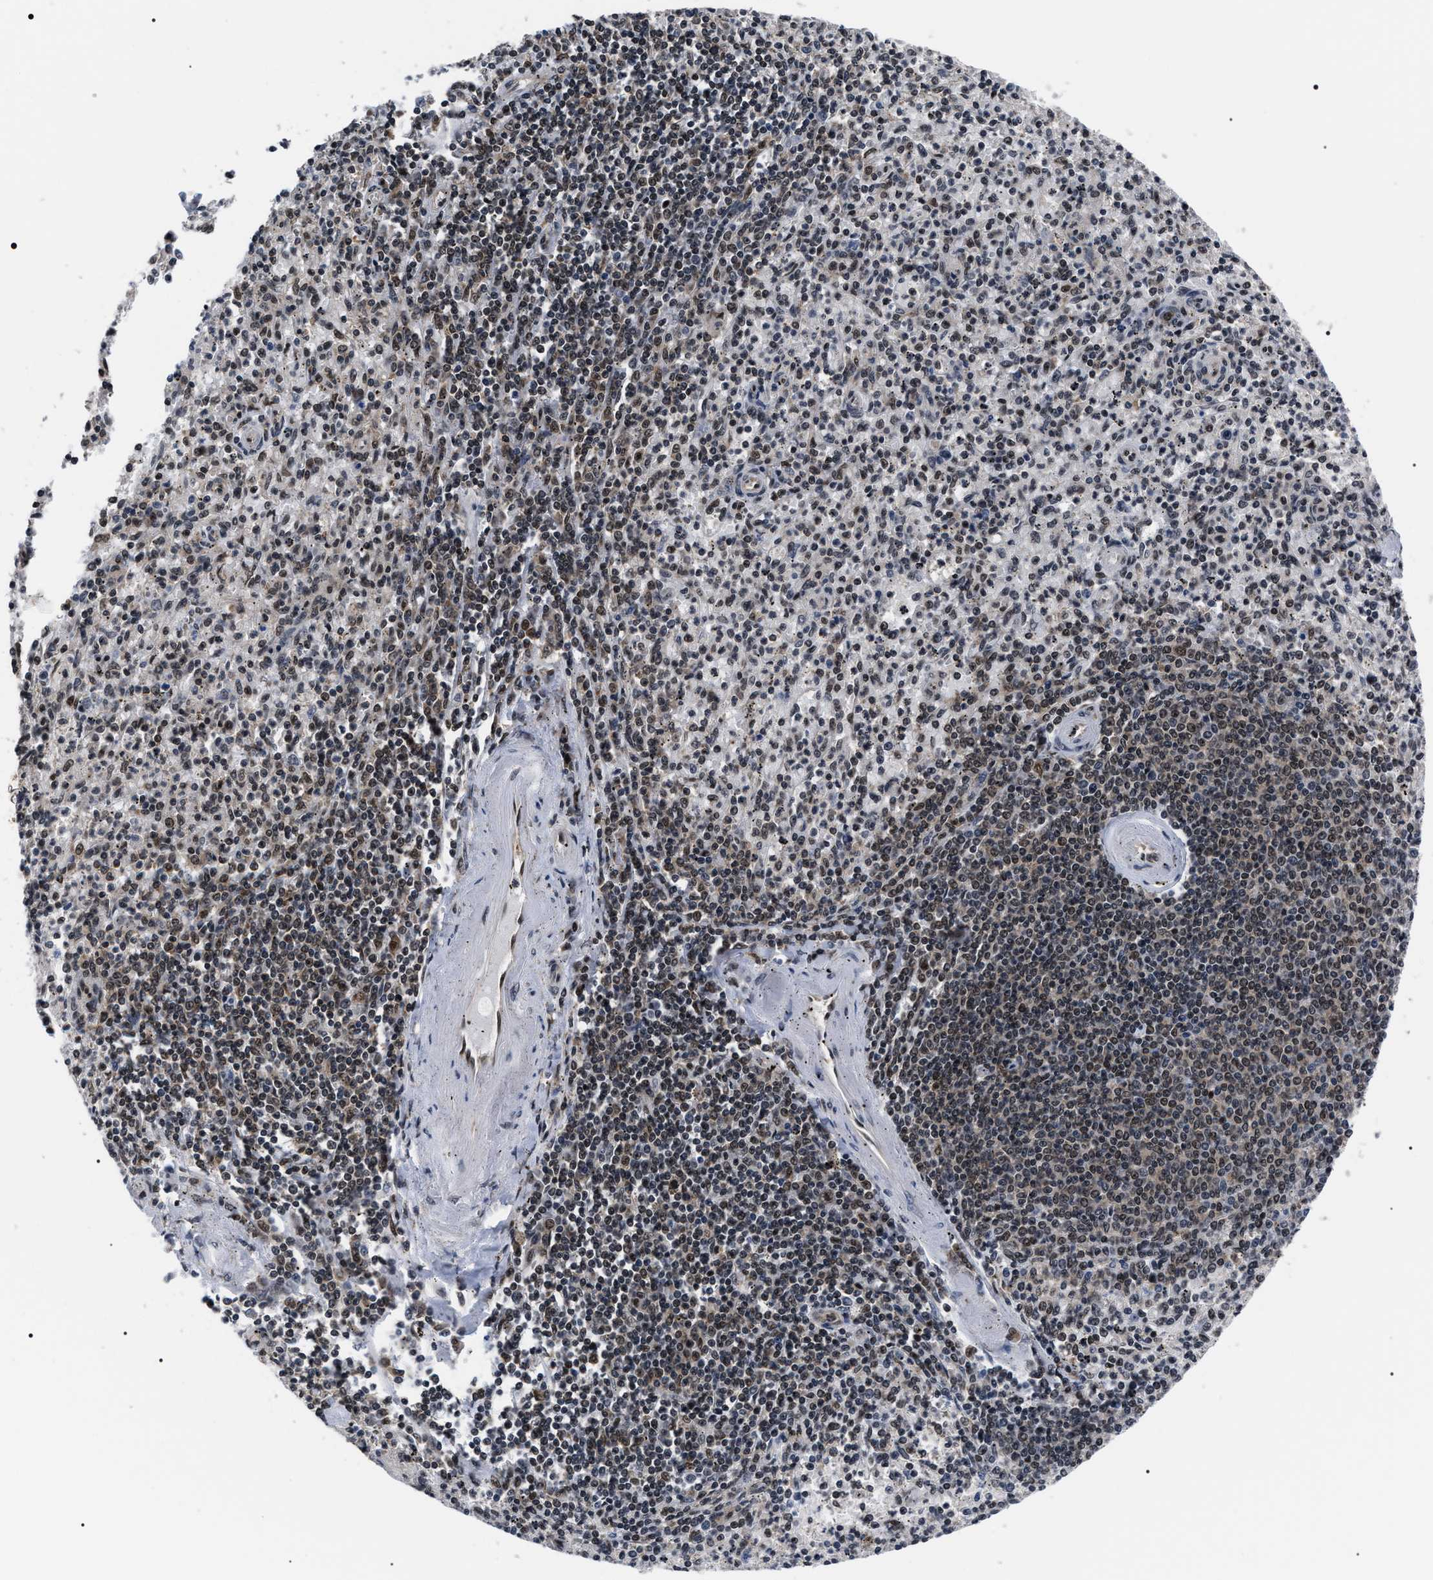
{"staining": {"intensity": "moderate", "quantity": "25%-75%", "location": "nuclear"}, "tissue": "spleen", "cell_type": "Cells in red pulp", "image_type": "normal", "snomed": [{"axis": "morphology", "description": "Normal tissue, NOS"}, {"axis": "topography", "description": "Spleen"}], "caption": "A high-resolution histopathology image shows immunohistochemistry (IHC) staining of normal spleen, which exhibits moderate nuclear expression in approximately 25%-75% of cells in red pulp.", "gene": "CSNK2A1", "patient": {"sex": "male", "age": 72}}